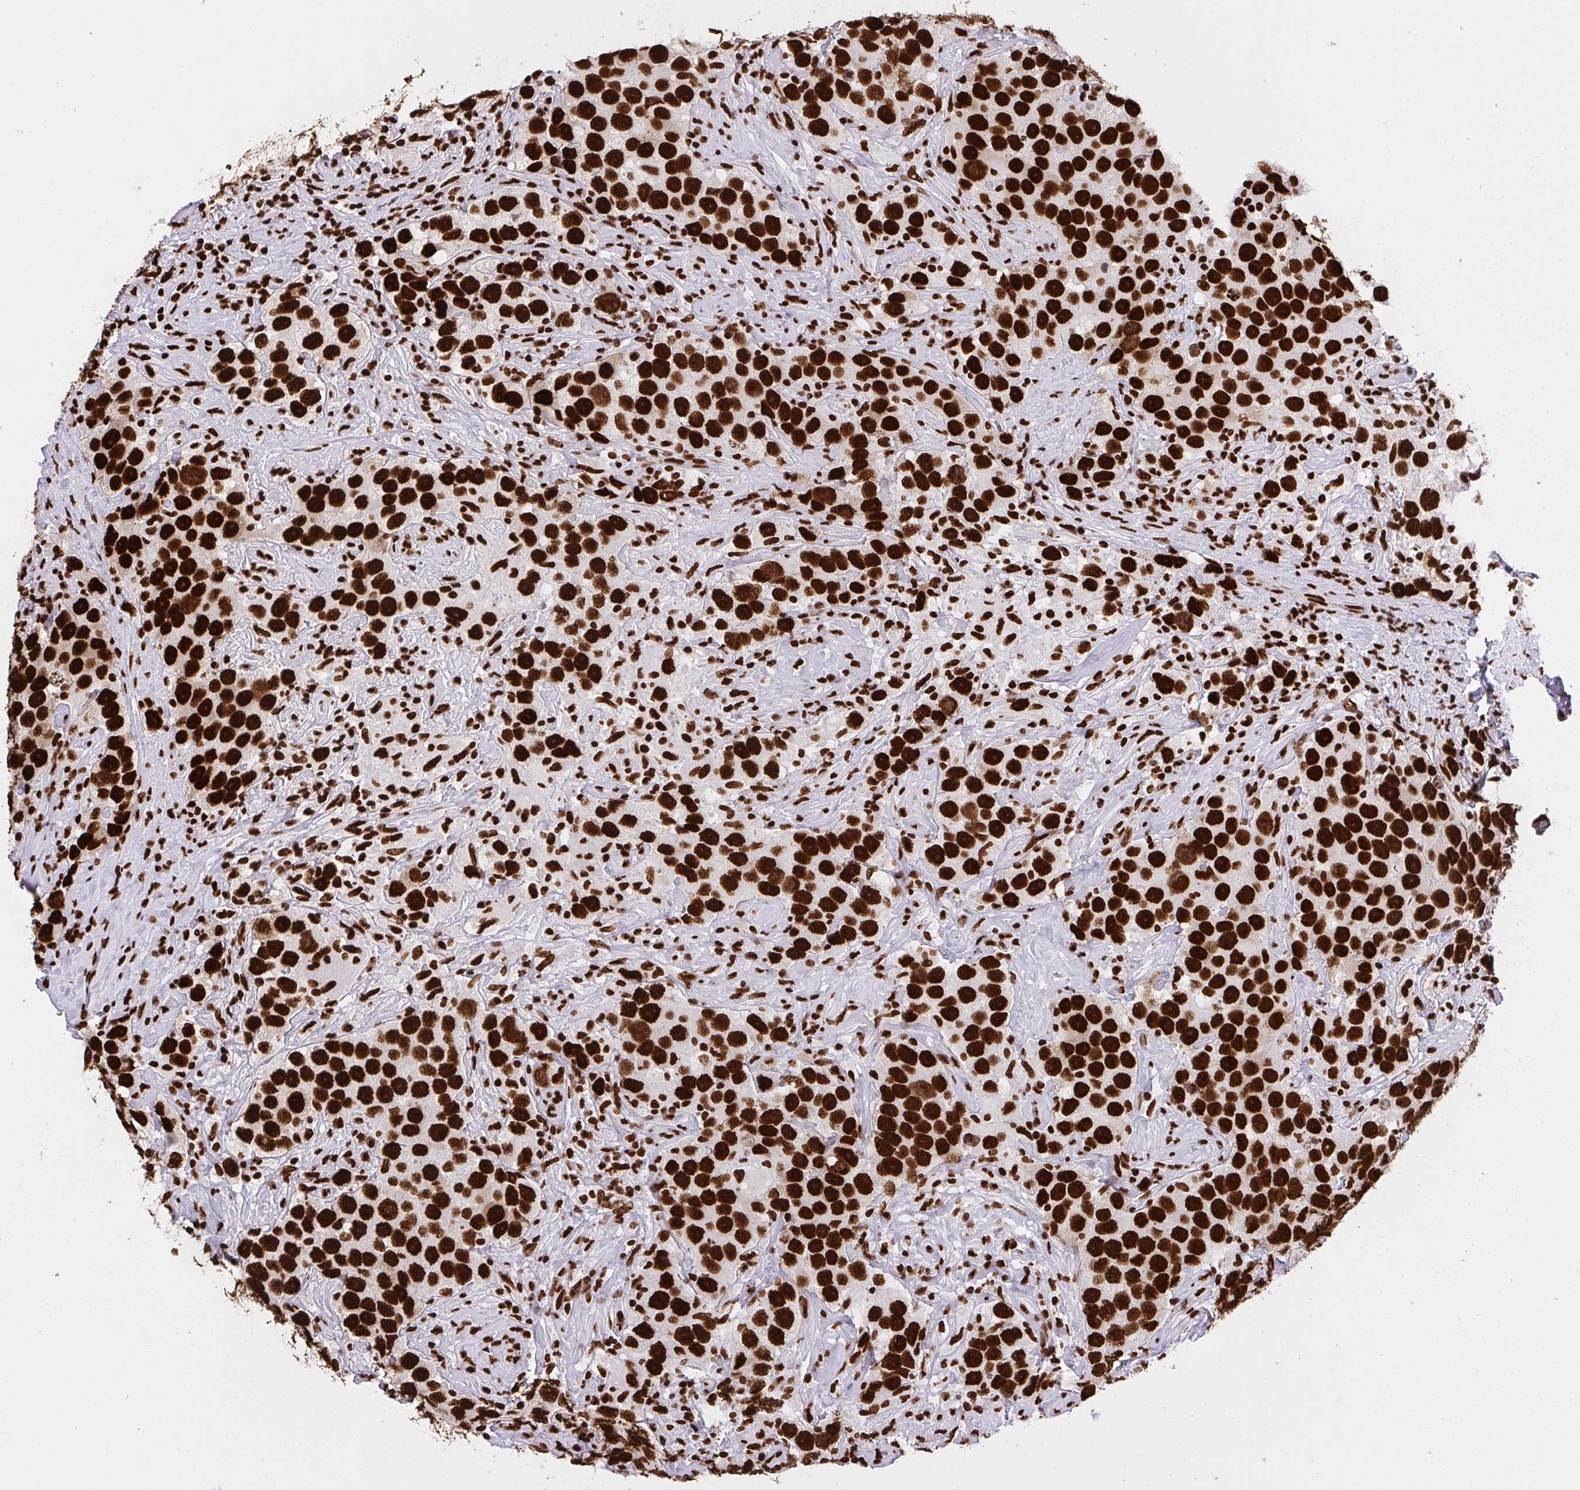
{"staining": {"intensity": "strong", "quantity": ">75%", "location": "nuclear"}, "tissue": "testis cancer", "cell_type": "Tumor cells", "image_type": "cancer", "snomed": [{"axis": "morphology", "description": "Seminoma, NOS"}, {"axis": "topography", "description": "Testis"}], "caption": "High-power microscopy captured an IHC micrograph of seminoma (testis), revealing strong nuclear positivity in about >75% of tumor cells.", "gene": "HNRNPL", "patient": {"sex": "male", "age": 49}}